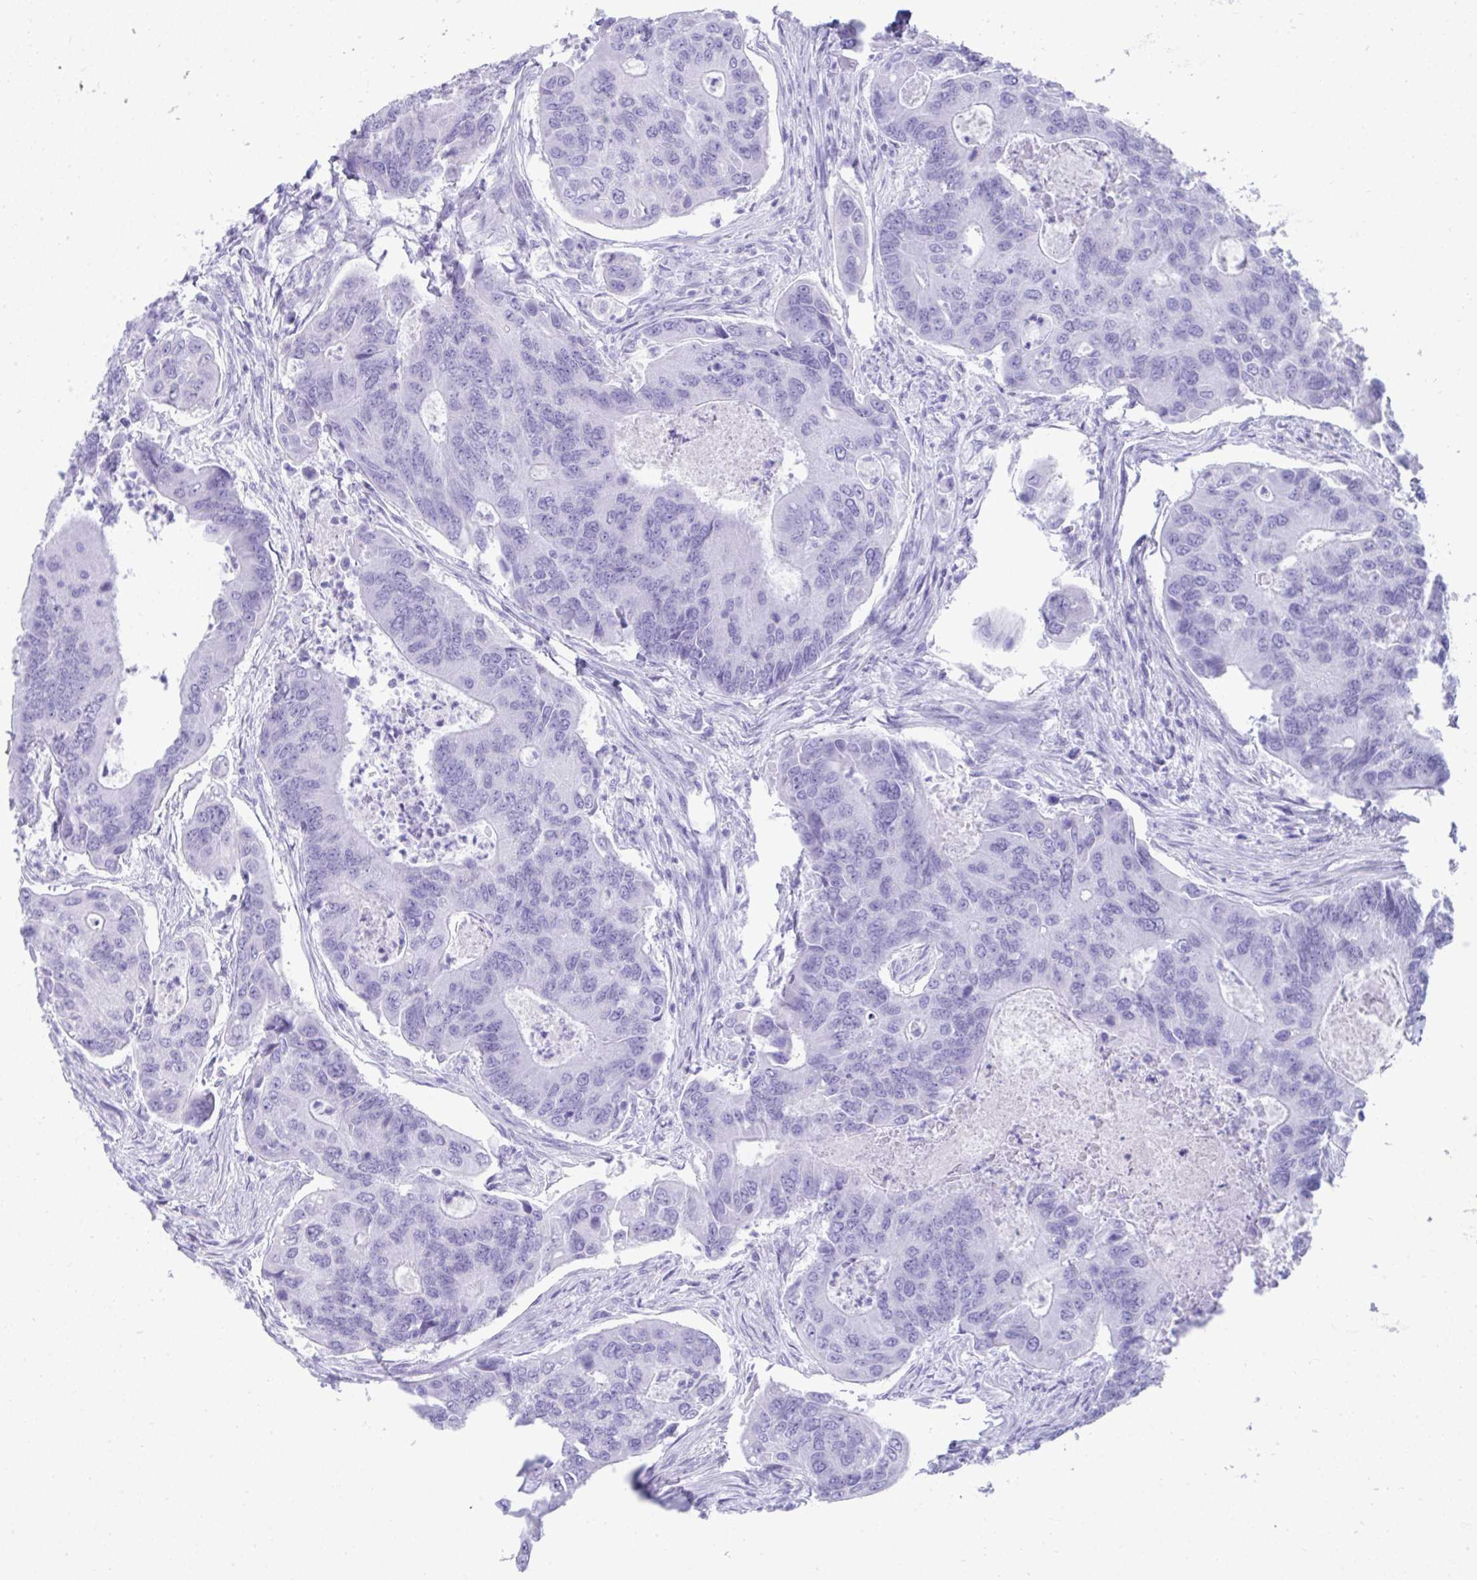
{"staining": {"intensity": "negative", "quantity": "none", "location": "none"}, "tissue": "colorectal cancer", "cell_type": "Tumor cells", "image_type": "cancer", "snomed": [{"axis": "morphology", "description": "Adenocarcinoma, NOS"}, {"axis": "topography", "description": "Colon"}], "caption": "Tumor cells are negative for brown protein staining in adenocarcinoma (colorectal).", "gene": "PSCA", "patient": {"sex": "female", "age": 67}}